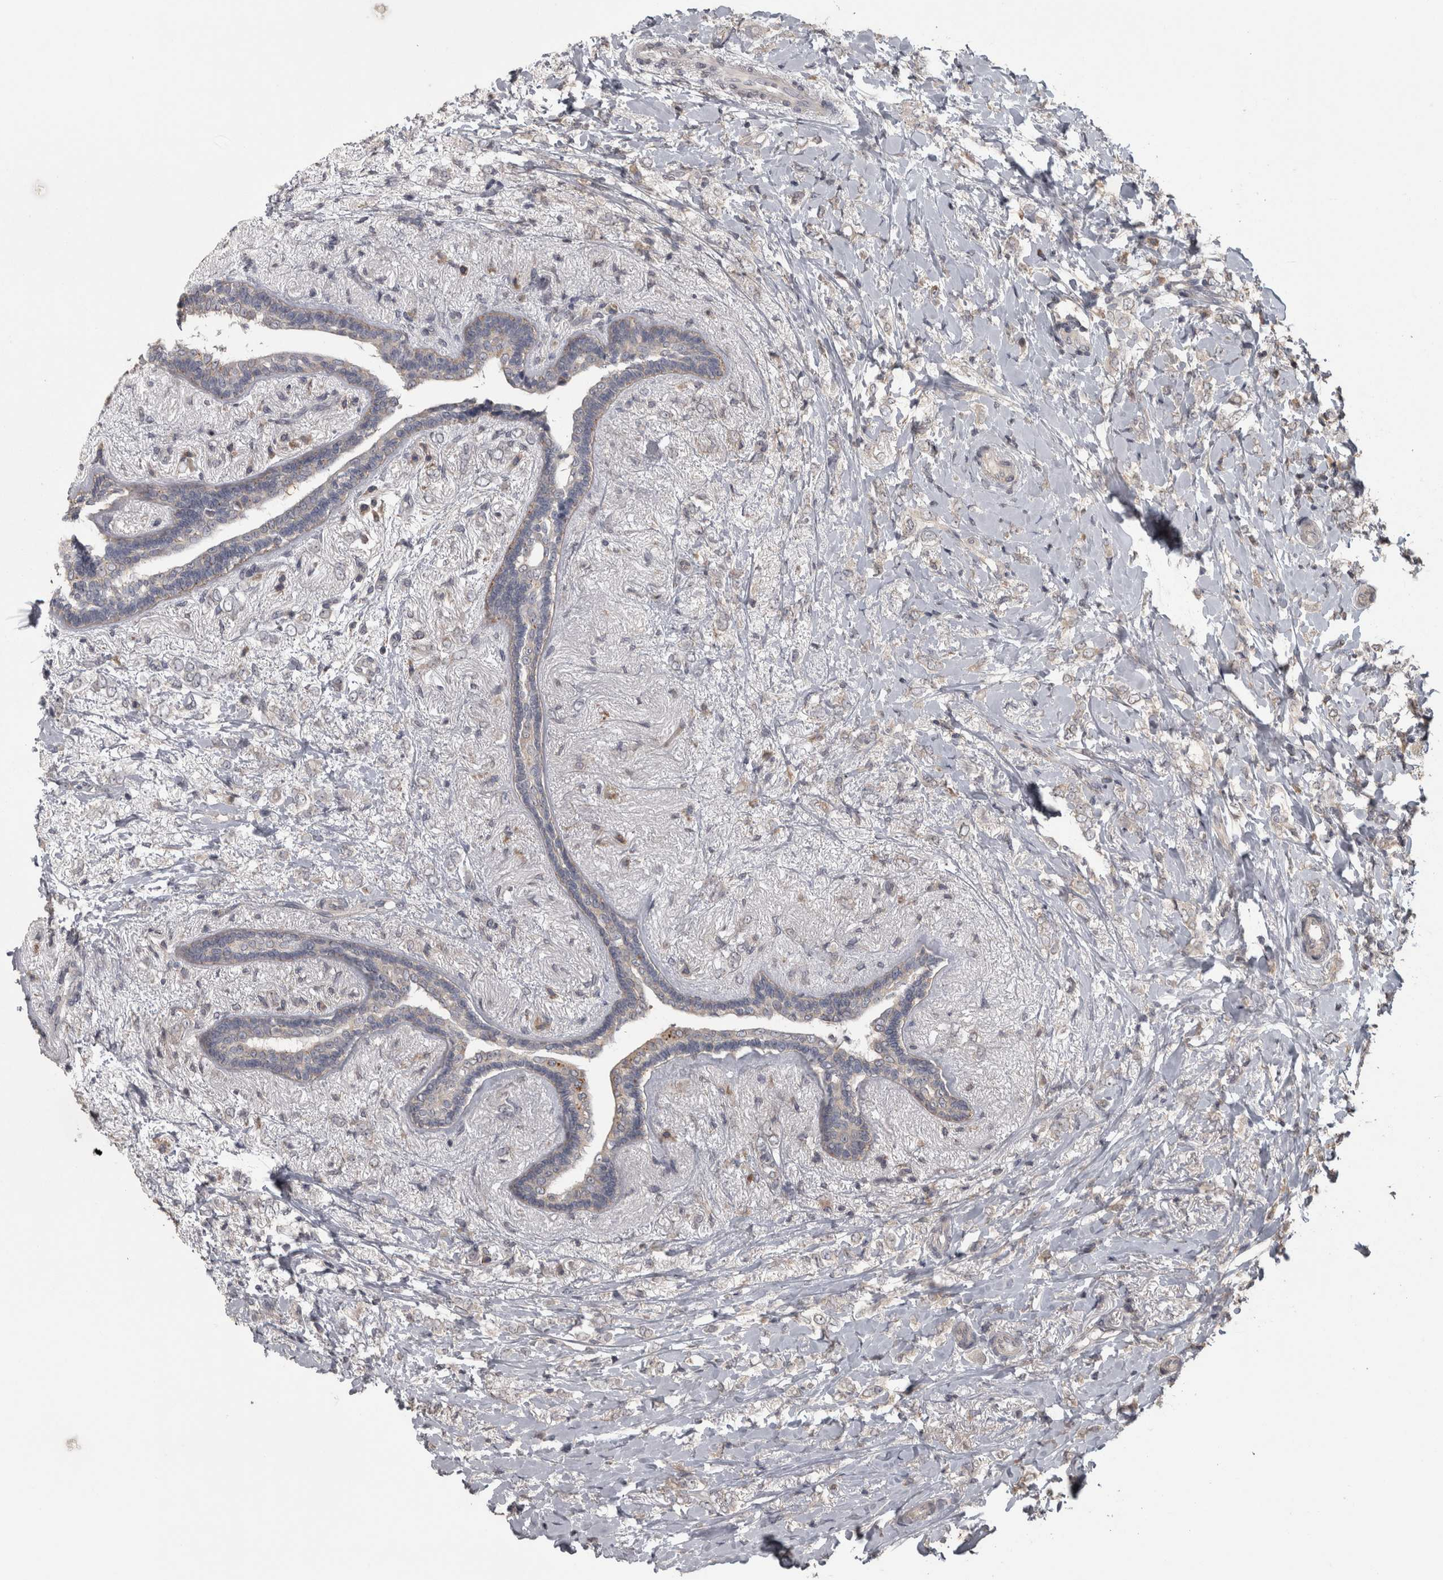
{"staining": {"intensity": "negative", "quantity": "none", "location": "none"}, "tissue": "breast cancer", "cell_type": "Tumor cells", "image_type": "cancer", "snomed": [{"axis": "morphology", "description": "Normal tissue, NOS"}, {"axis": "morphology", "description": "Lobular carcinoma"}, {"axis": "topography", "description": "Breast"}], "caption": "Lobular carcinoma (breast) was stained to show a protein in brown. There is no significant staining in tumor cells.", "gene": "RAB29", "patient": {"sex": "female", "age": 47}}